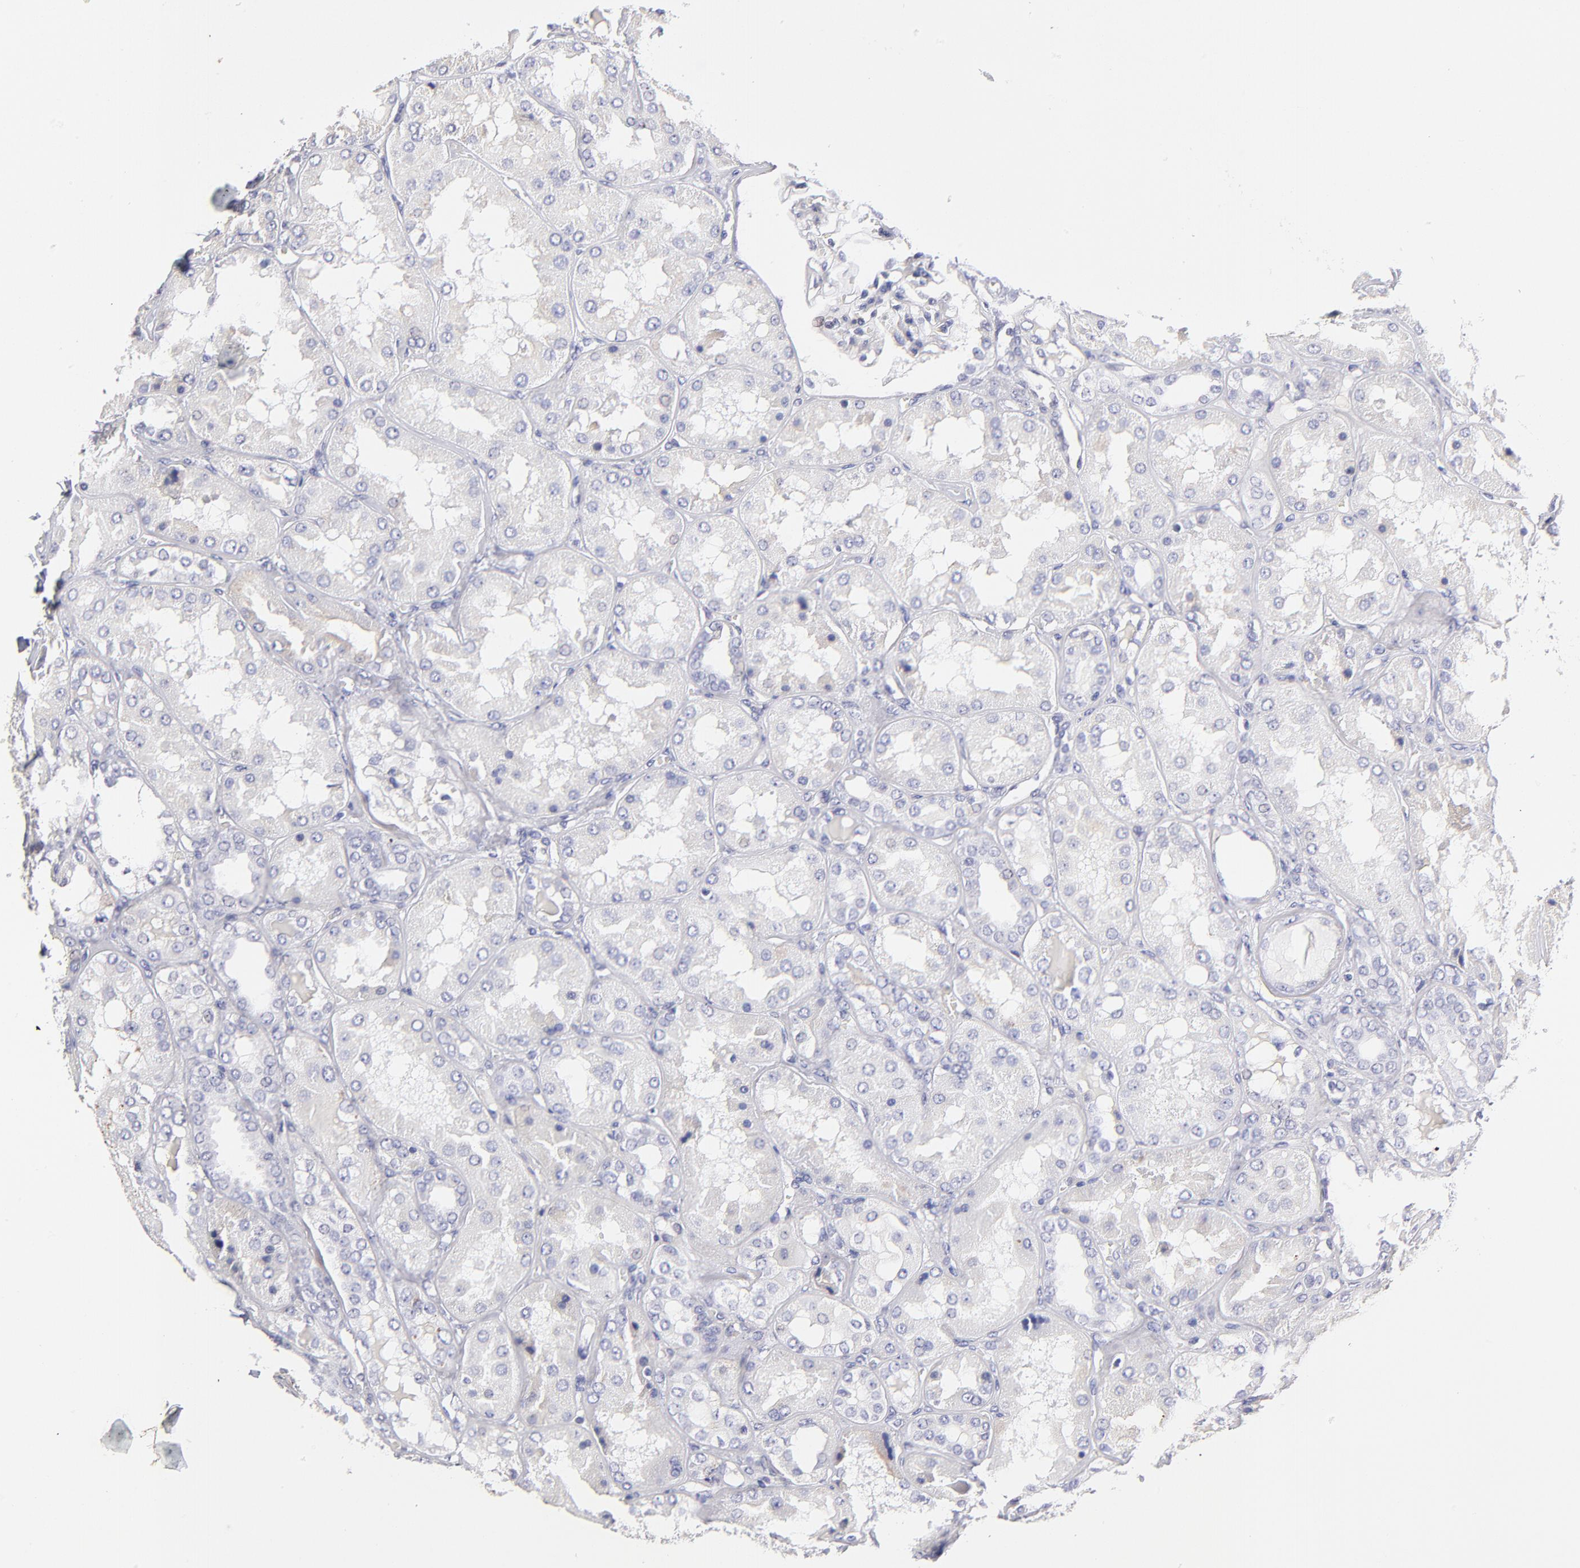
{"staining": {"intensity": "negative", "quantity": "none", "location": "none"}, "tissue": "kidney", "cell_type": "Cells in glomeruli", "image_type": "normal", "snomed": [{"axis": "morphology", "description": "Normal tissue, NOS"}, {"axis": "topography", "description": "Kidney"}], "caption": "High power microscopy micrograph of an immunohistochemistry image of benign kidney, revealing no significant positivity in cells in glomeruli.", "gene": "BTG2", "patient": {"sex": "female", "age": 56}}